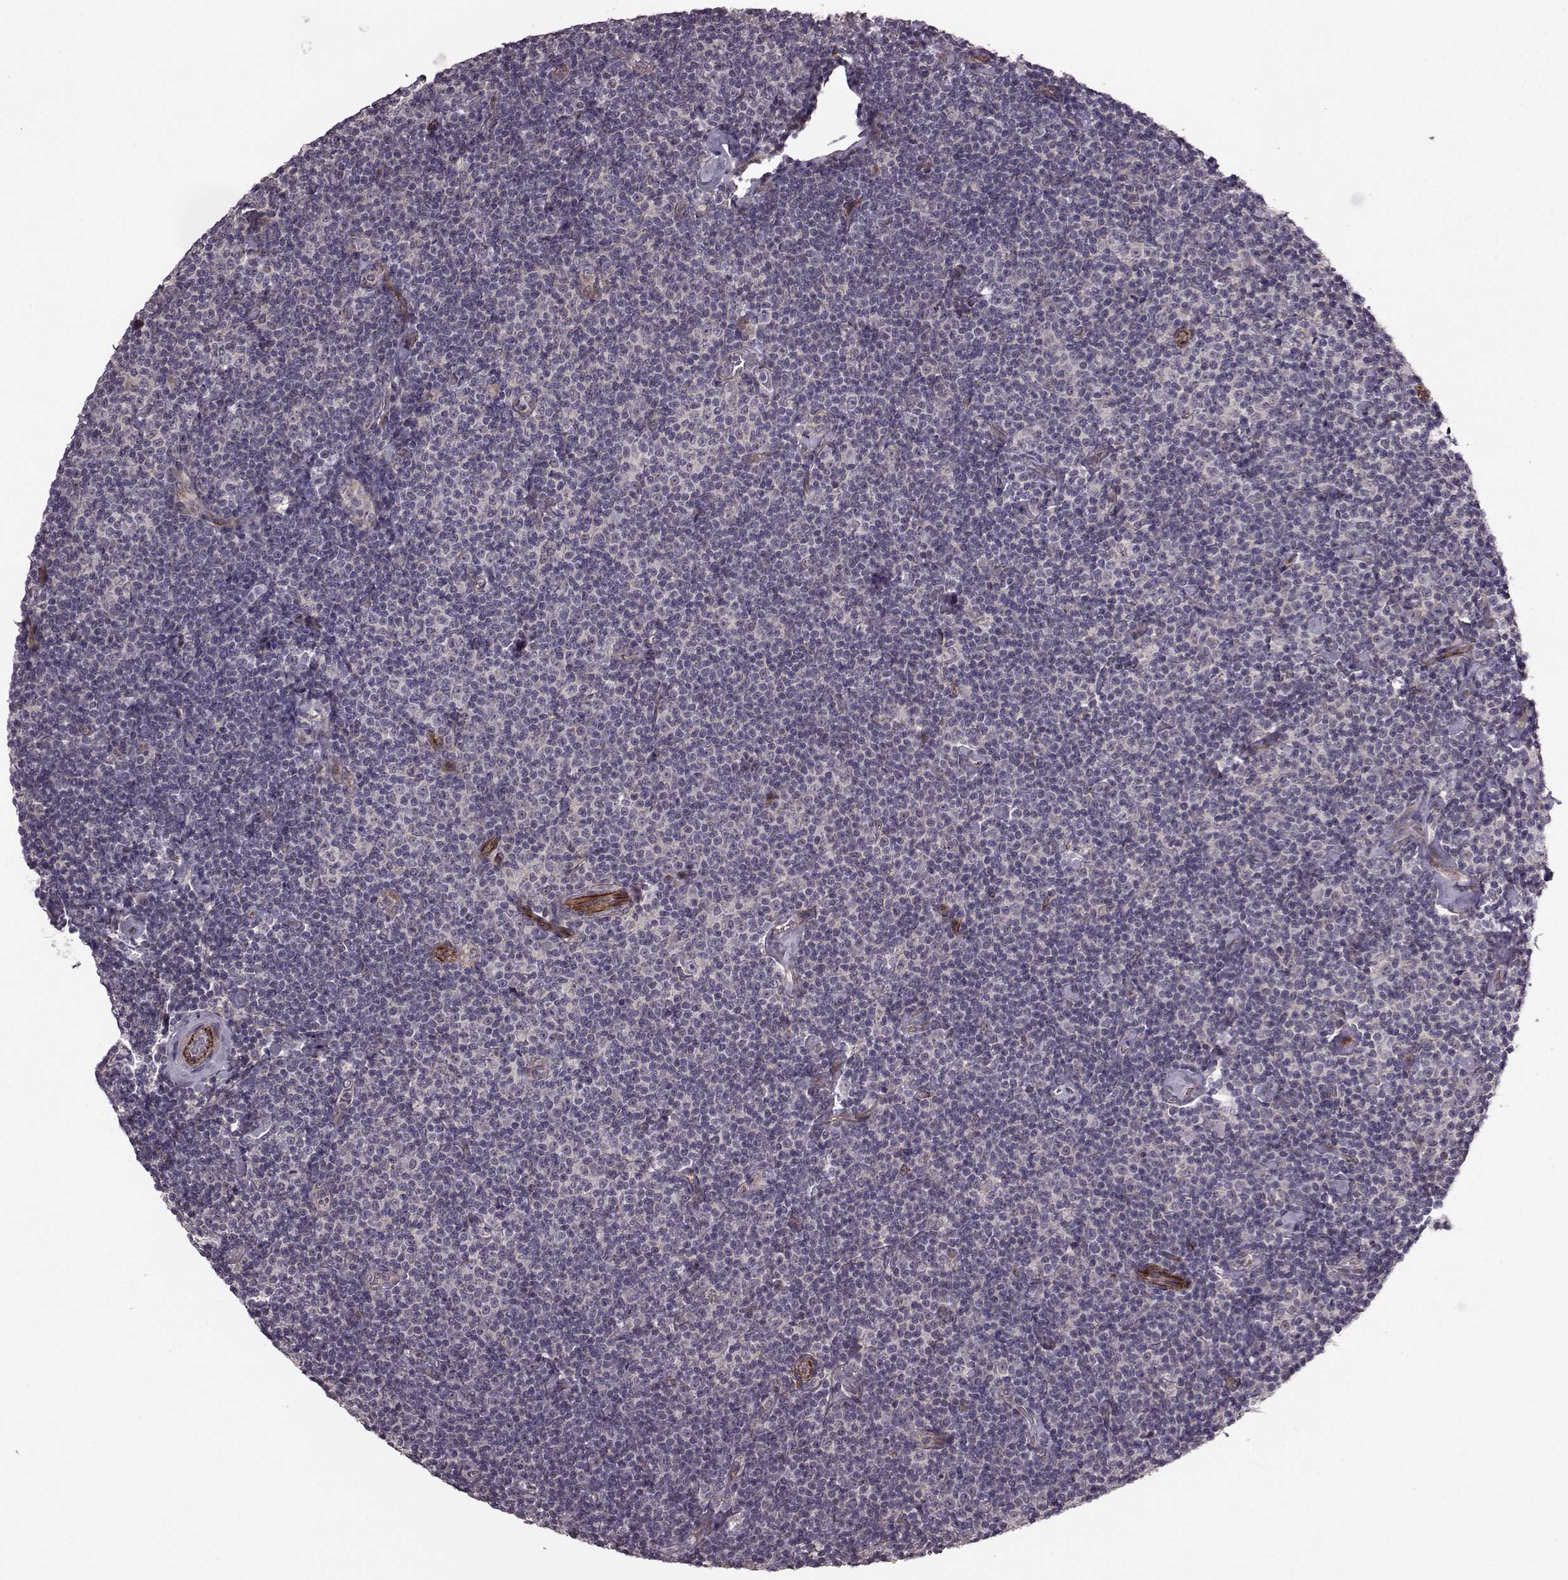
{"staining": {"intensity": "negative", "quantity": "none", "location": "none"}, "tissue": "lymphoma", "cell_type": "Tumor cells", "image_type": "cancer", "snomed": [{"axis": "morphology", "description": "Malignant lymphoma, non-Hodgkin's type, Low grade"}, {"axis": "topography", "description": "Lymph node"}], "caption": "Immunohistochemistry (IHC) histopathology image of neoplastic tissue: lymphoma stained with DAB (3,3'-diaminobenzidine) displays no significant protein staining in tumor cells.", "gene": "SYNPO", "patient": {"sex": "male", "age": 81}}